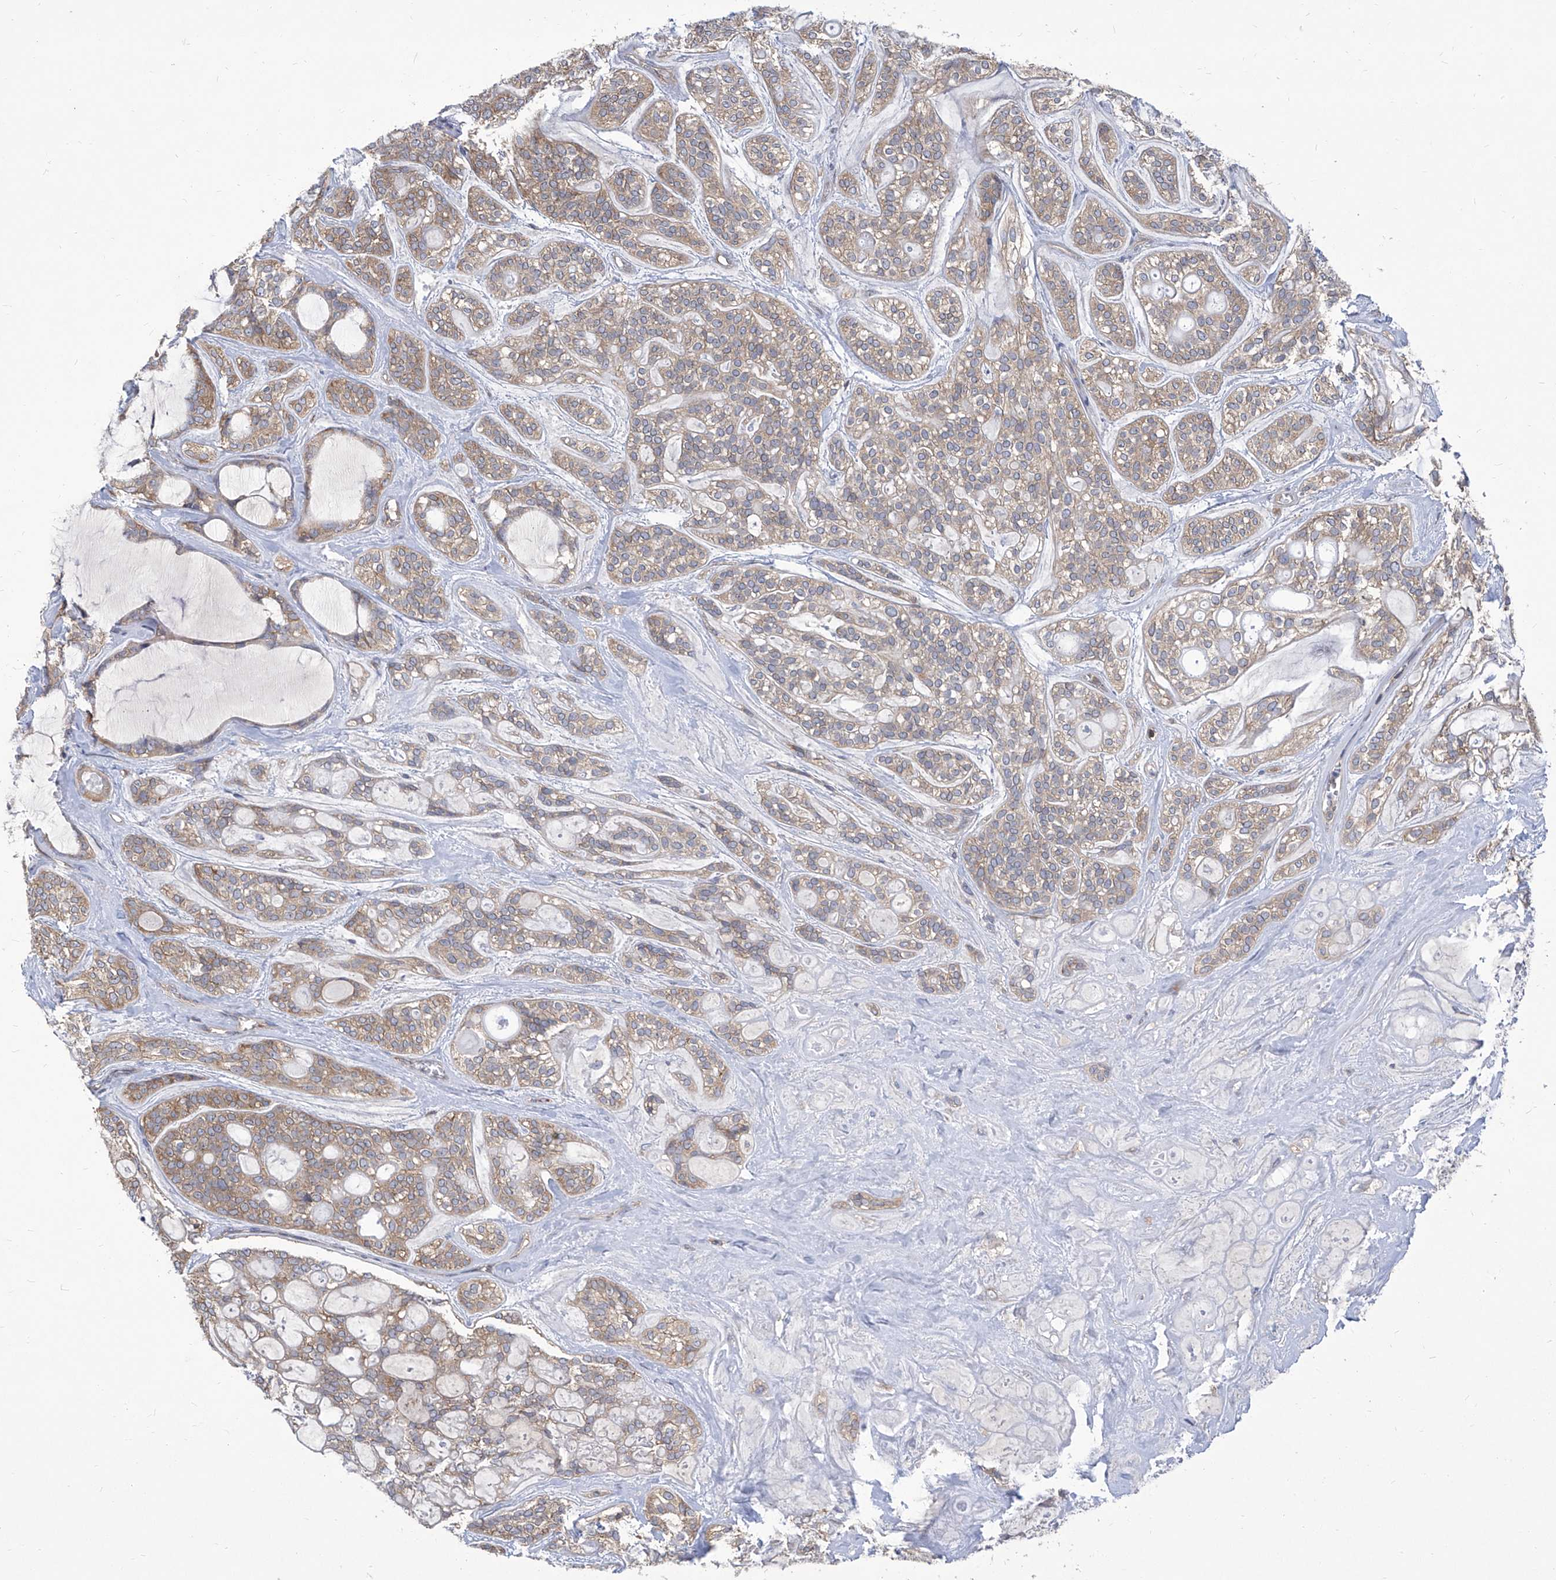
{"staining": {"intensity": "moderate", "quantity": ">75%", "location": "cytoplasmic/membranous"}, "tissue": "head and neck cancer", "cell_type": "Tumor cells", "image_type": "cancer", "snomed": [{"axis": "morphology", "description": "Adenocarcinoma, NOS"}, {"axis": "topography", "description": "Head-Neck"}], "caption": "High-magnification brightfield microscopy of head and neck cancer stained with DAB (brown) and counterstained with hematoxylin (blue). tumor cells exhibit moderate cytoplasmic/membranous staining is seen in approximately>75% of cells. (brown staining indicates protein expression, while blue staining denotes nuclei).", "gene": "EIF3M", "patient": {"sex": "male", "age": 66}}